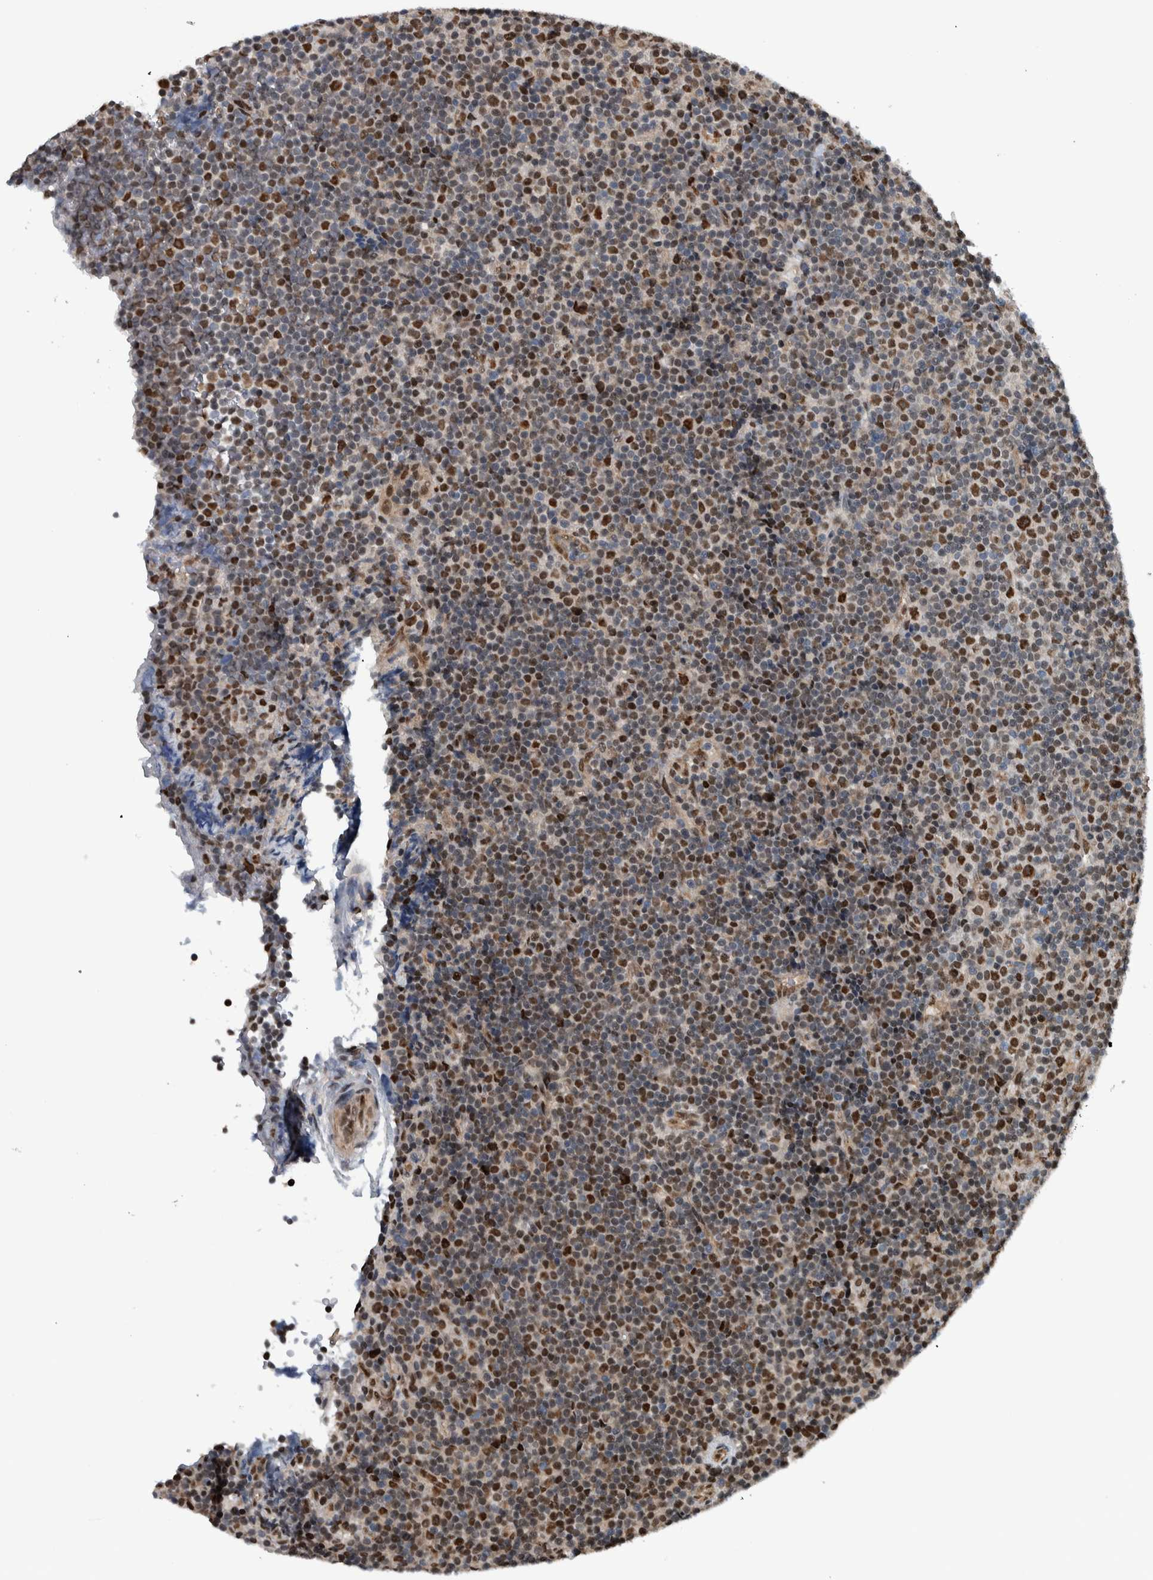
{"staining": {"intensity": "strong", "quantity": "25%-75%", "location": "nuclear"}, "tissue": "lymphoma", "cell_type": "Tumor cells", "image_type": "cancer", "snomed": [{"axis": "morphology", "description": "Malignant lymphoma, non-Hodgkin's type, Low grade"}, {"axis": "topography", "description": "Lymph node"}], "caption": "Immunohistochemistry of low-grade malignant lymphoma, non-Hodgkin's type demonstrates high levels of strong nuclear positivity in approximately 25%-75% of tumor cells.", "gene": "FAM135B", "patient": {"sex": "female", "age": 67}}